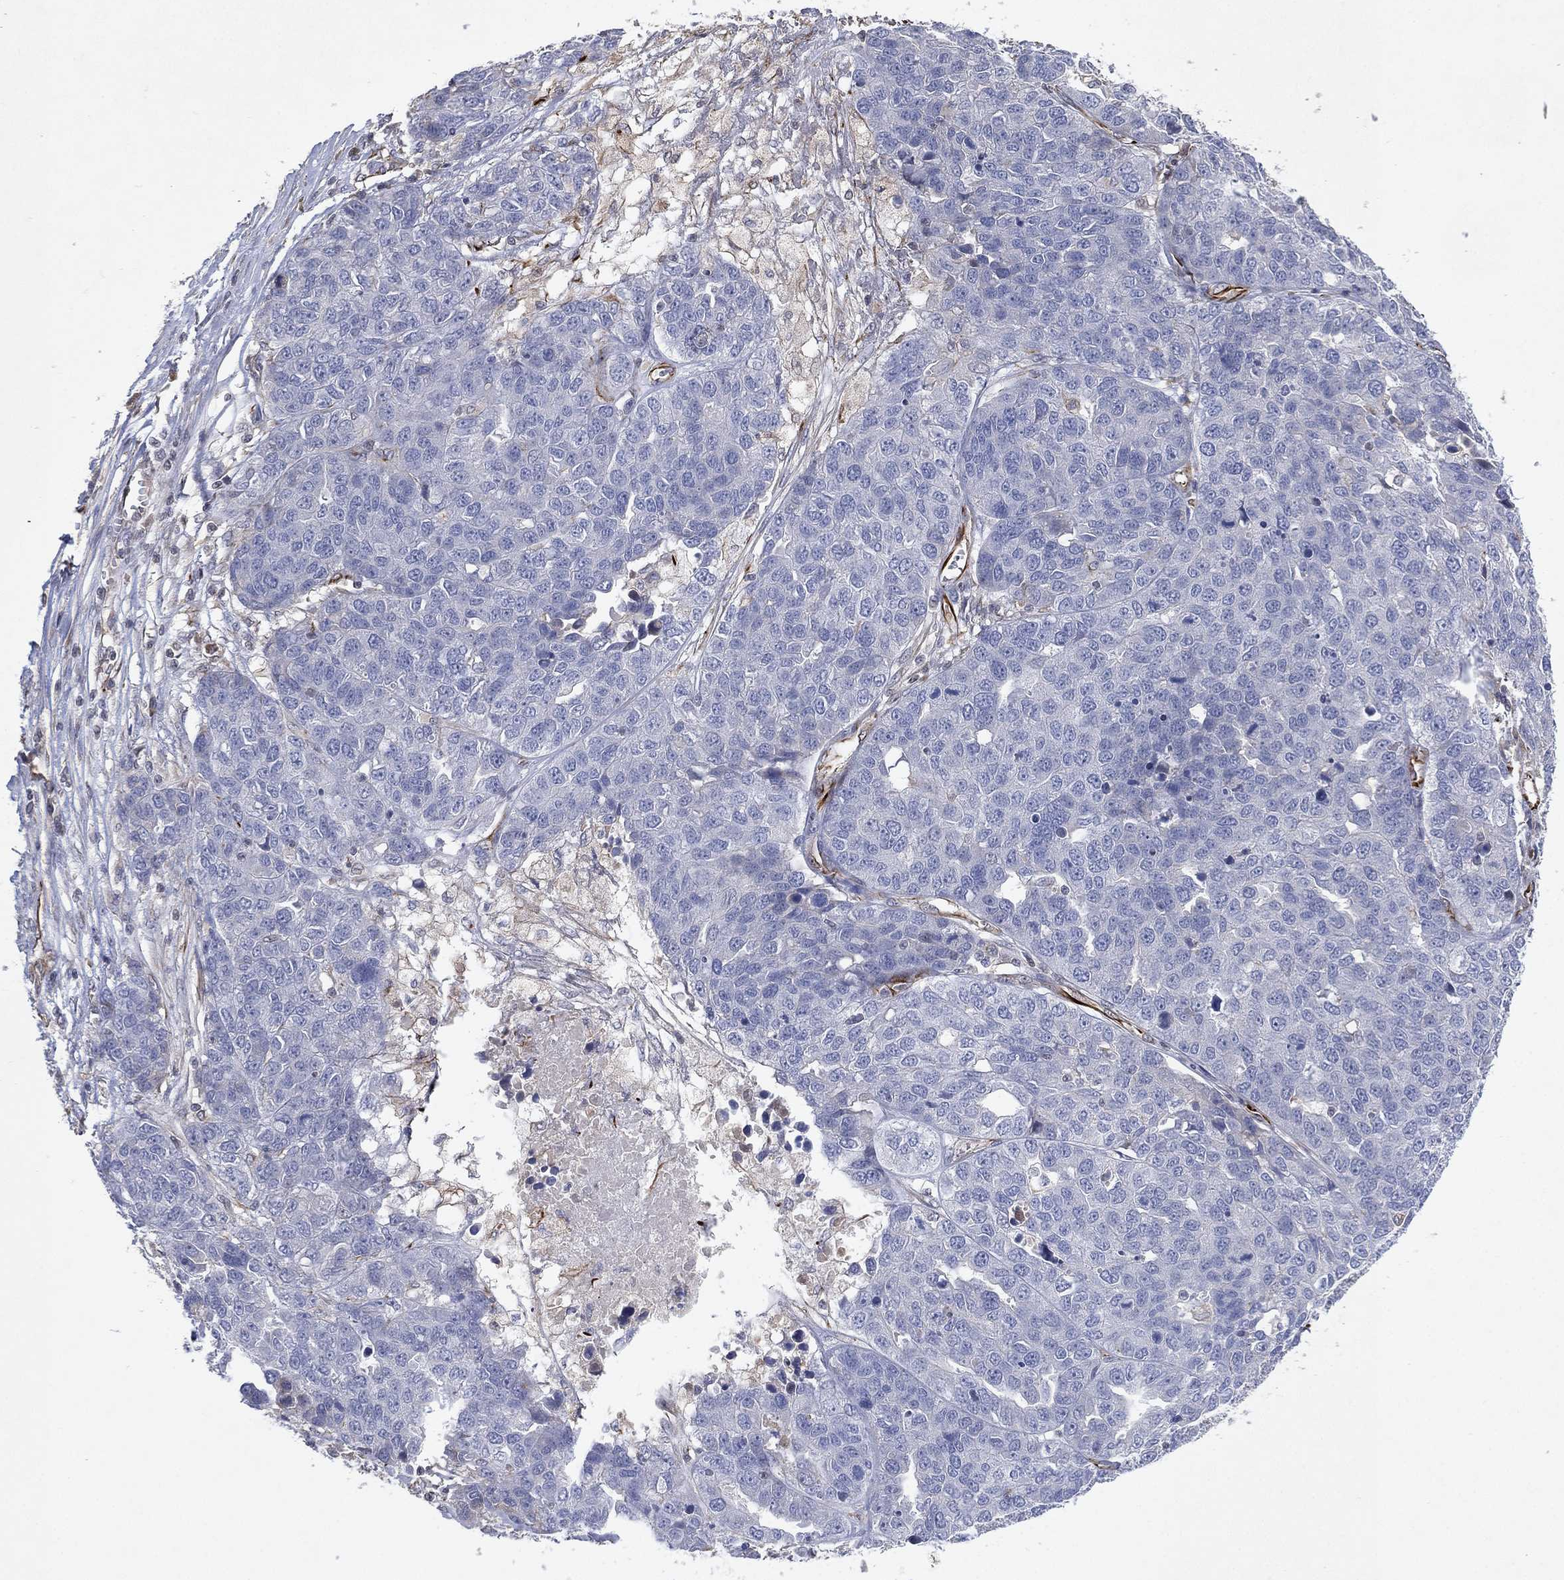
{"staining": {"intensity": "negative", "quantity": "none", "location": "none"}, "tissue": "ovarian cancer", "cell_type": "Tumor cells", "image_type": "cancer", "snomed": [{"axis": "morphology", "description": "Cystadenocarcinoma, serous, NOS"}, {"axis": "topography", "description": "Ovary"}], "caption": "Immunohistochemistry micrograph of neoplastic tissue: ovarian cancer (serous cystadenocarcinoma) stained with DAB displays no significant protein positivity in tumor cells. (IHC, brightfield microscopy, high magnification).", "gene": "FLI1", "patient": {"sex": "female", "age": 87}}